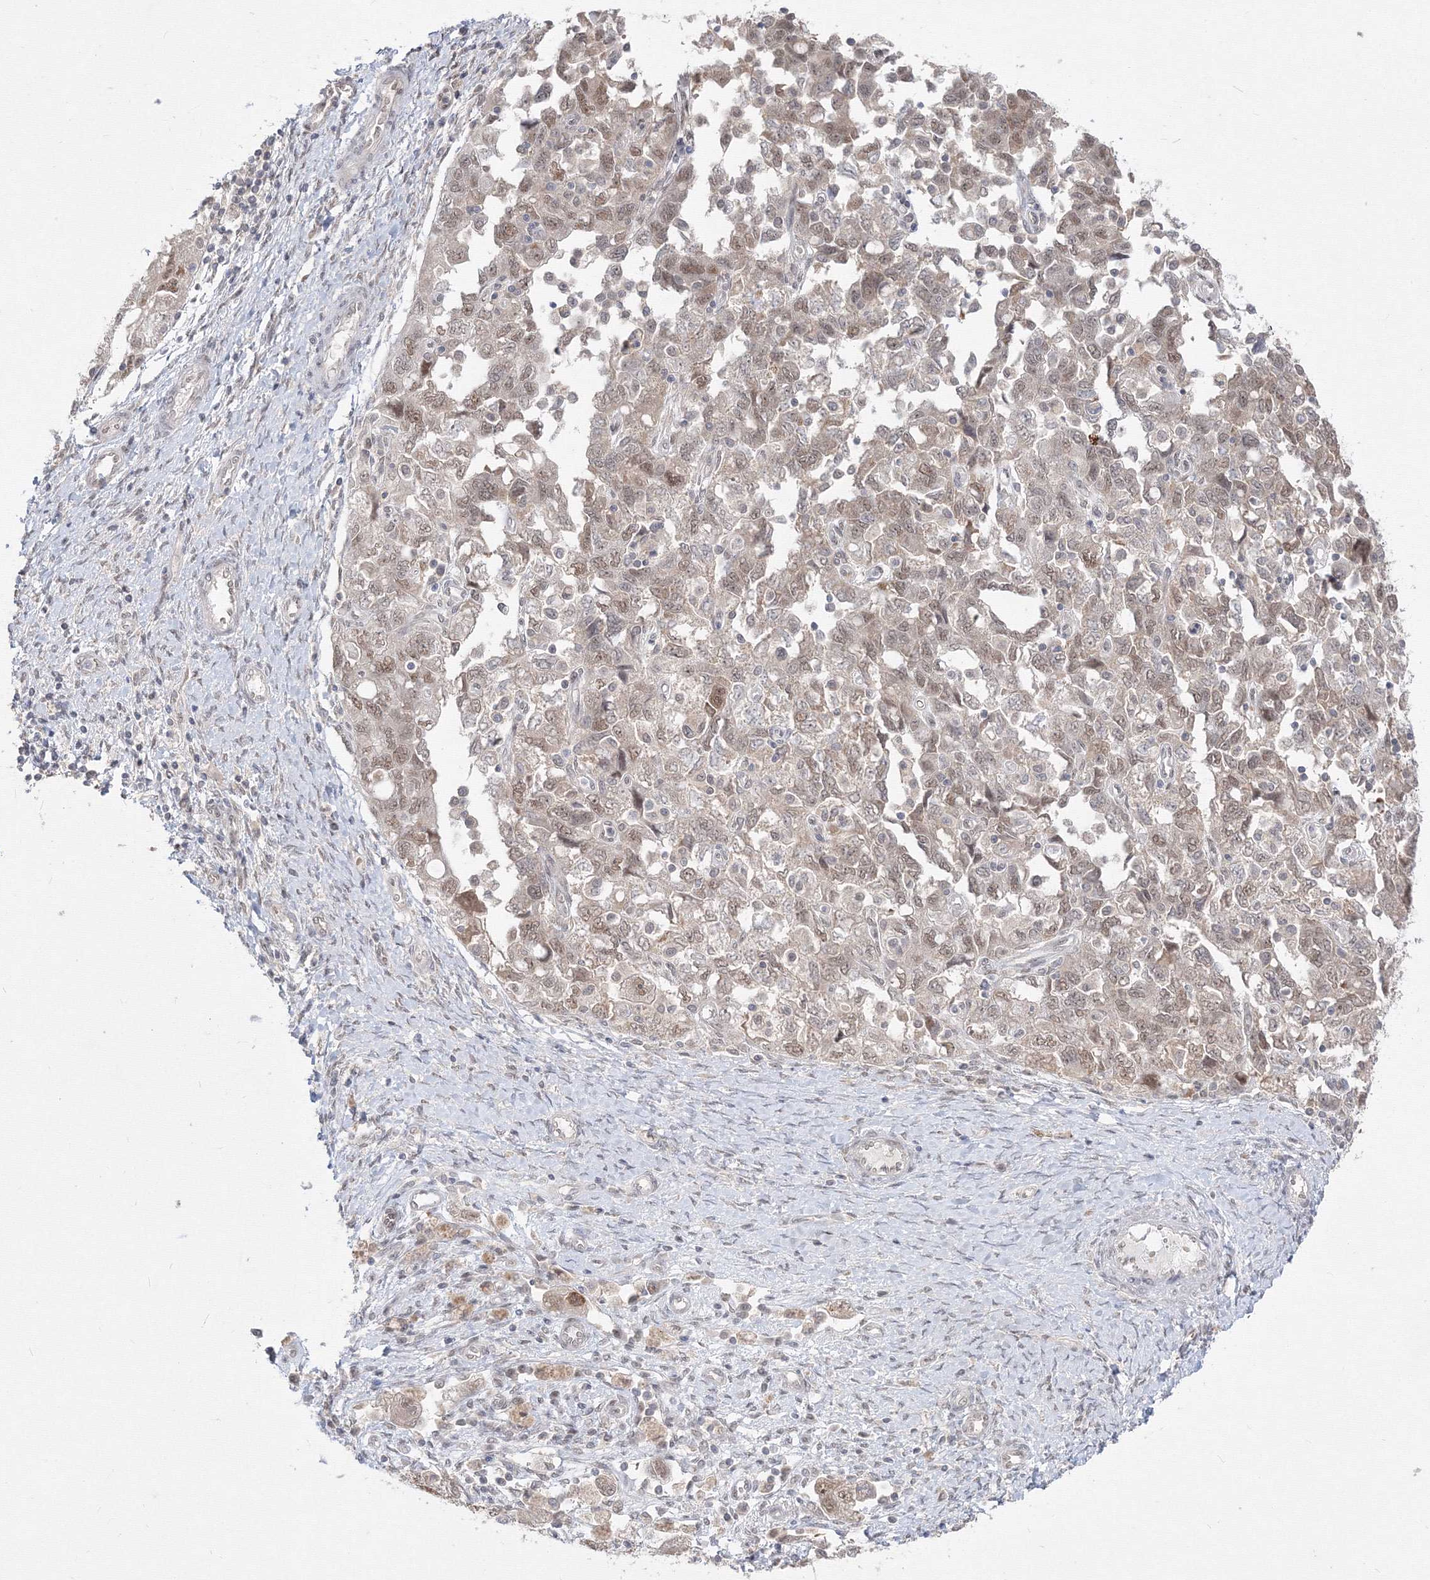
{"staining": {"intensity": "weak", "quantity": ">75%", "location": "nuclear"}, "tissue": "ovarian cancer", "cell_type": "Tumor cells", "image_type": "cancer", "snomed": [{"axis": "morphology", "description": "Carcinoma, NOS"}, {"axis": "morphology", "description": "Cystadenocarcinoma, serous, NOS"}, {"axis": "topography", "description": "Ovary"}], "caption": "Immunohistochemical staining of human ovarian carcinoma displays low levels of weak nuclear protein staining in approximately >75% of tumor cells. (DAB IHC, brown staining for protein, blue staining for nuclei).", "gene": "COPS4", "patient": {"sex": "female", "age": 69}}